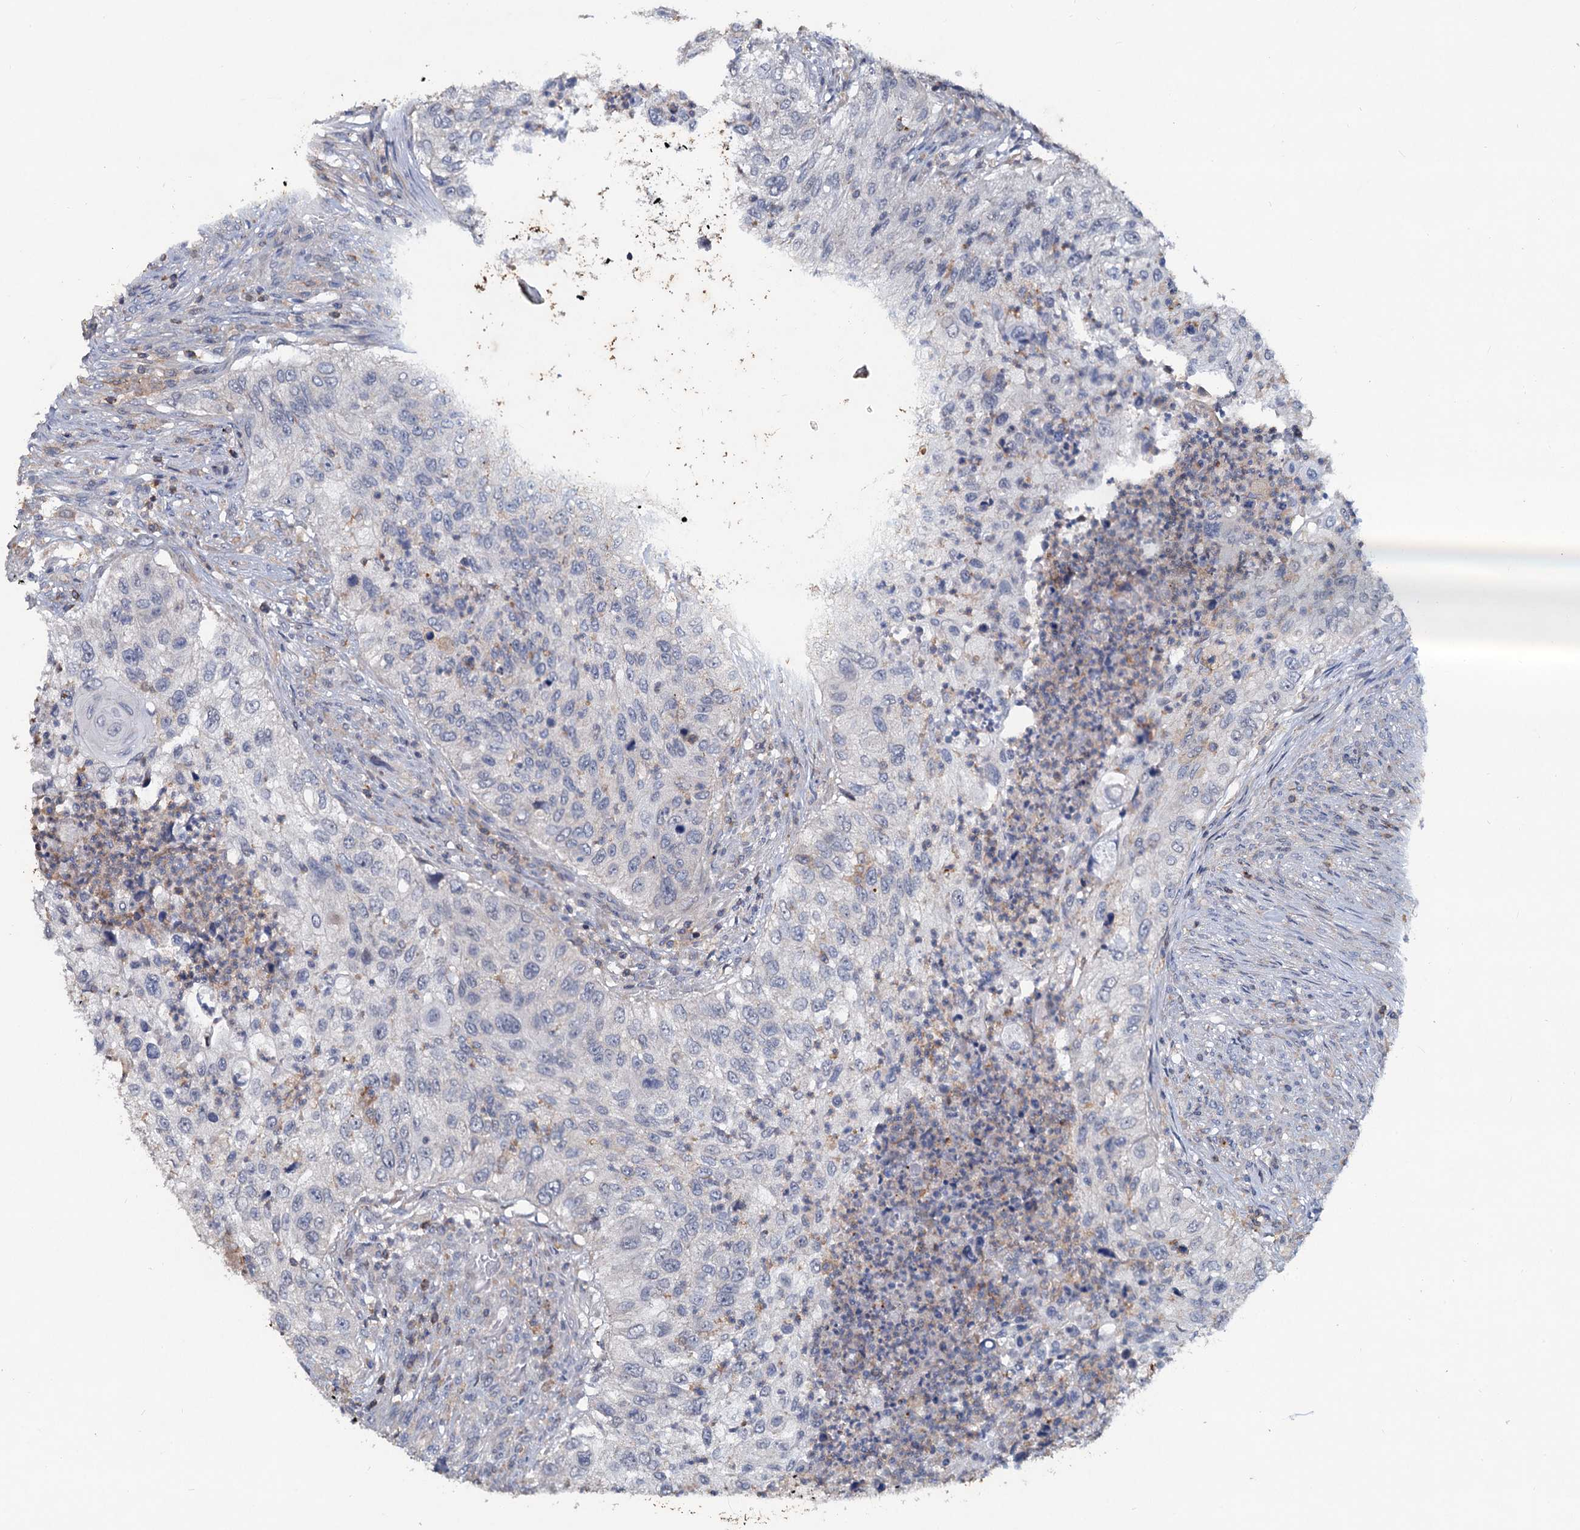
{"staining": {"intensity": "negative", "quantity": "none", "location": "none"}, "tissue": "urothelial cancer", "cell_type": "Tumor cells", "image_type": "cancer", "snomed": [{"axis": "morphology", "description": "Urothelial carcinoma, High grade"}, {"axis": "topography", "description": "Urinary bladder"}], "caption": "The histopathology image reveals no staining of tumor cells in urothelial cancer.", "gene": "LRCH4", "patient": {"sex": "female", "age": 60}}